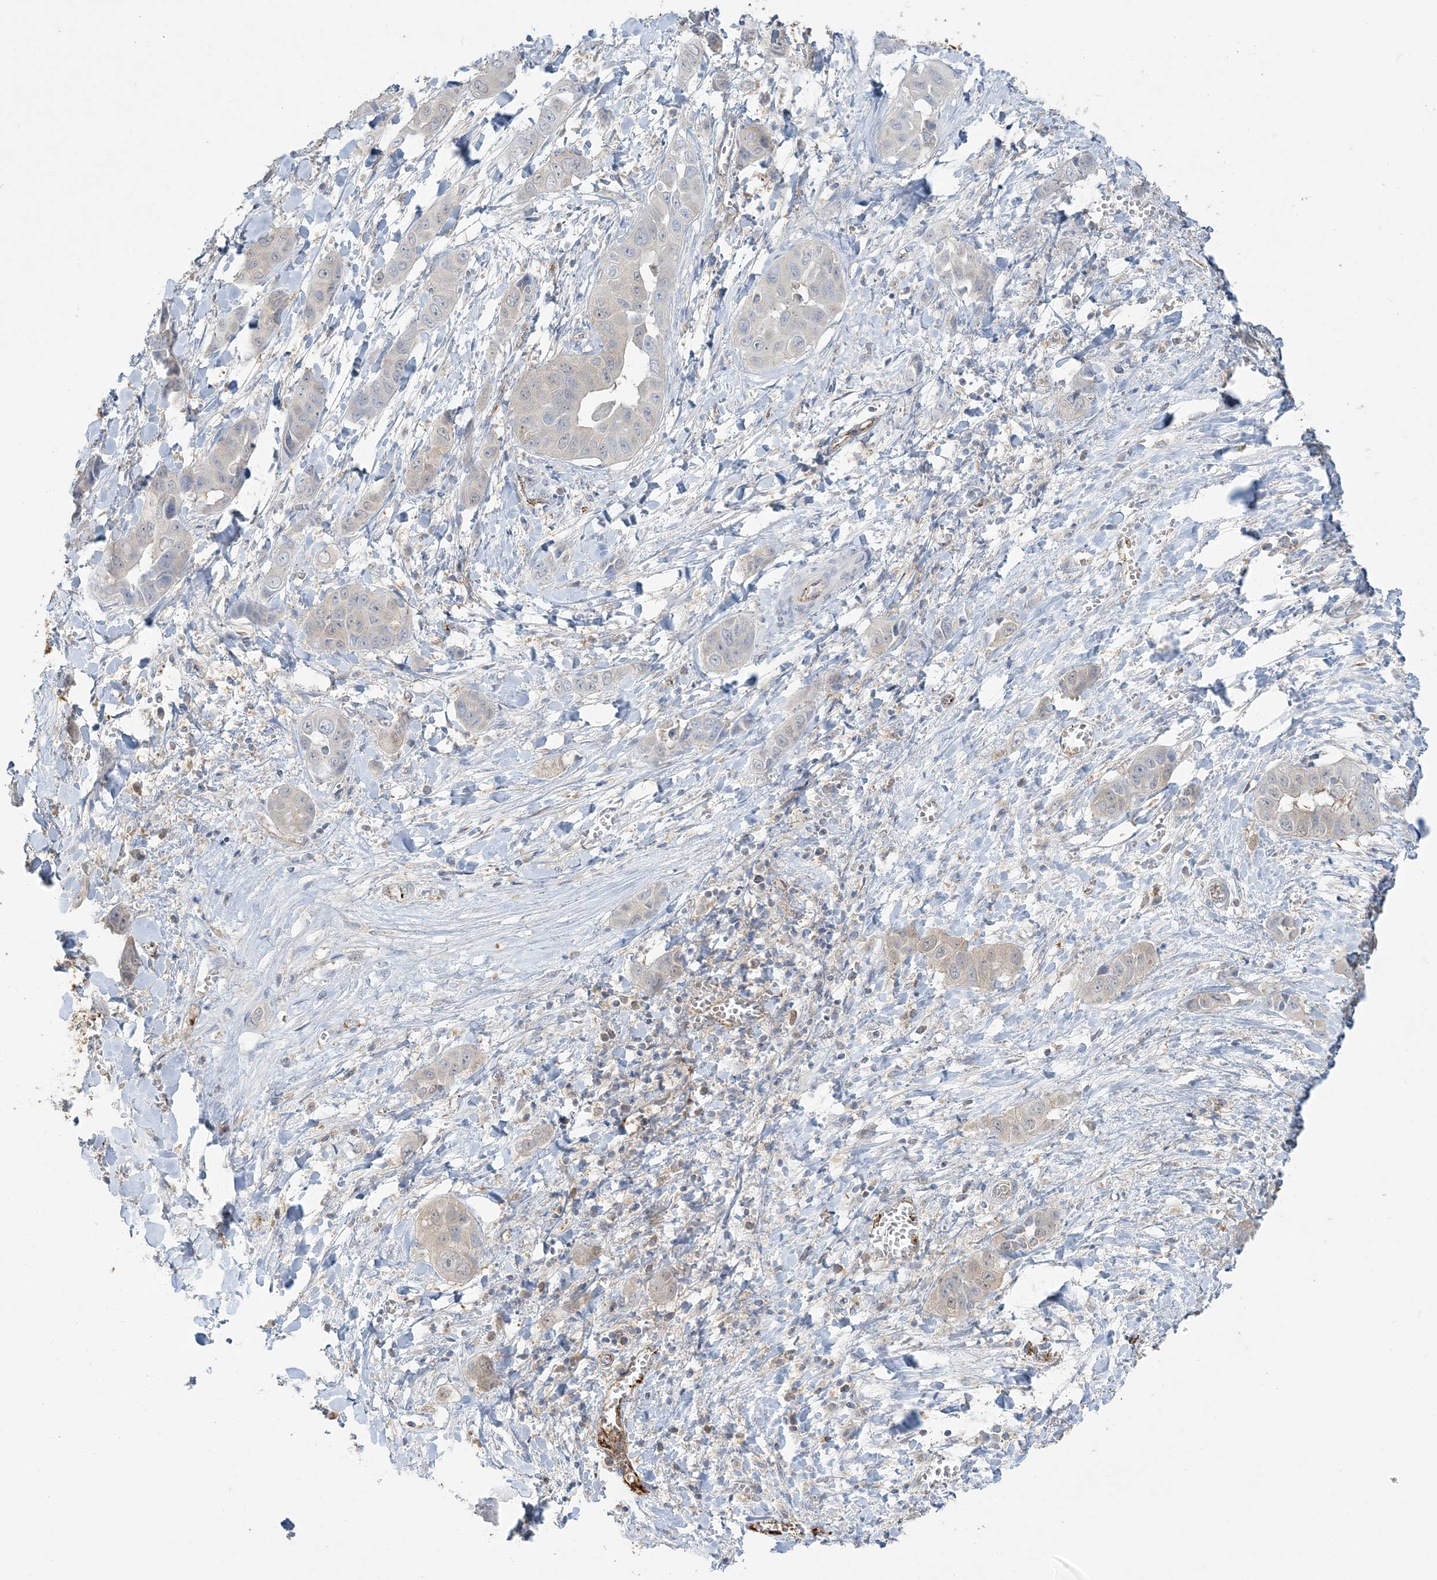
{"staining": {"intensity": "weak", "quantity": "<25%", "location": "cytoplasmic/membranous"}, "tissue": "liver cancer", "cell_type": "Tumor cells", "image_type": "cancer", "snomed": [{"axis": "morphology", "description": "Cholangiocarcinoma"}, {"axis": "topography", "description": "Liver"}], "caption": "Immunohistochemical staining of human liver cancer reveals no significant staining in tumor cells.", "gene": "INPP1", "patient": {"sex": "female", "age": 52}}